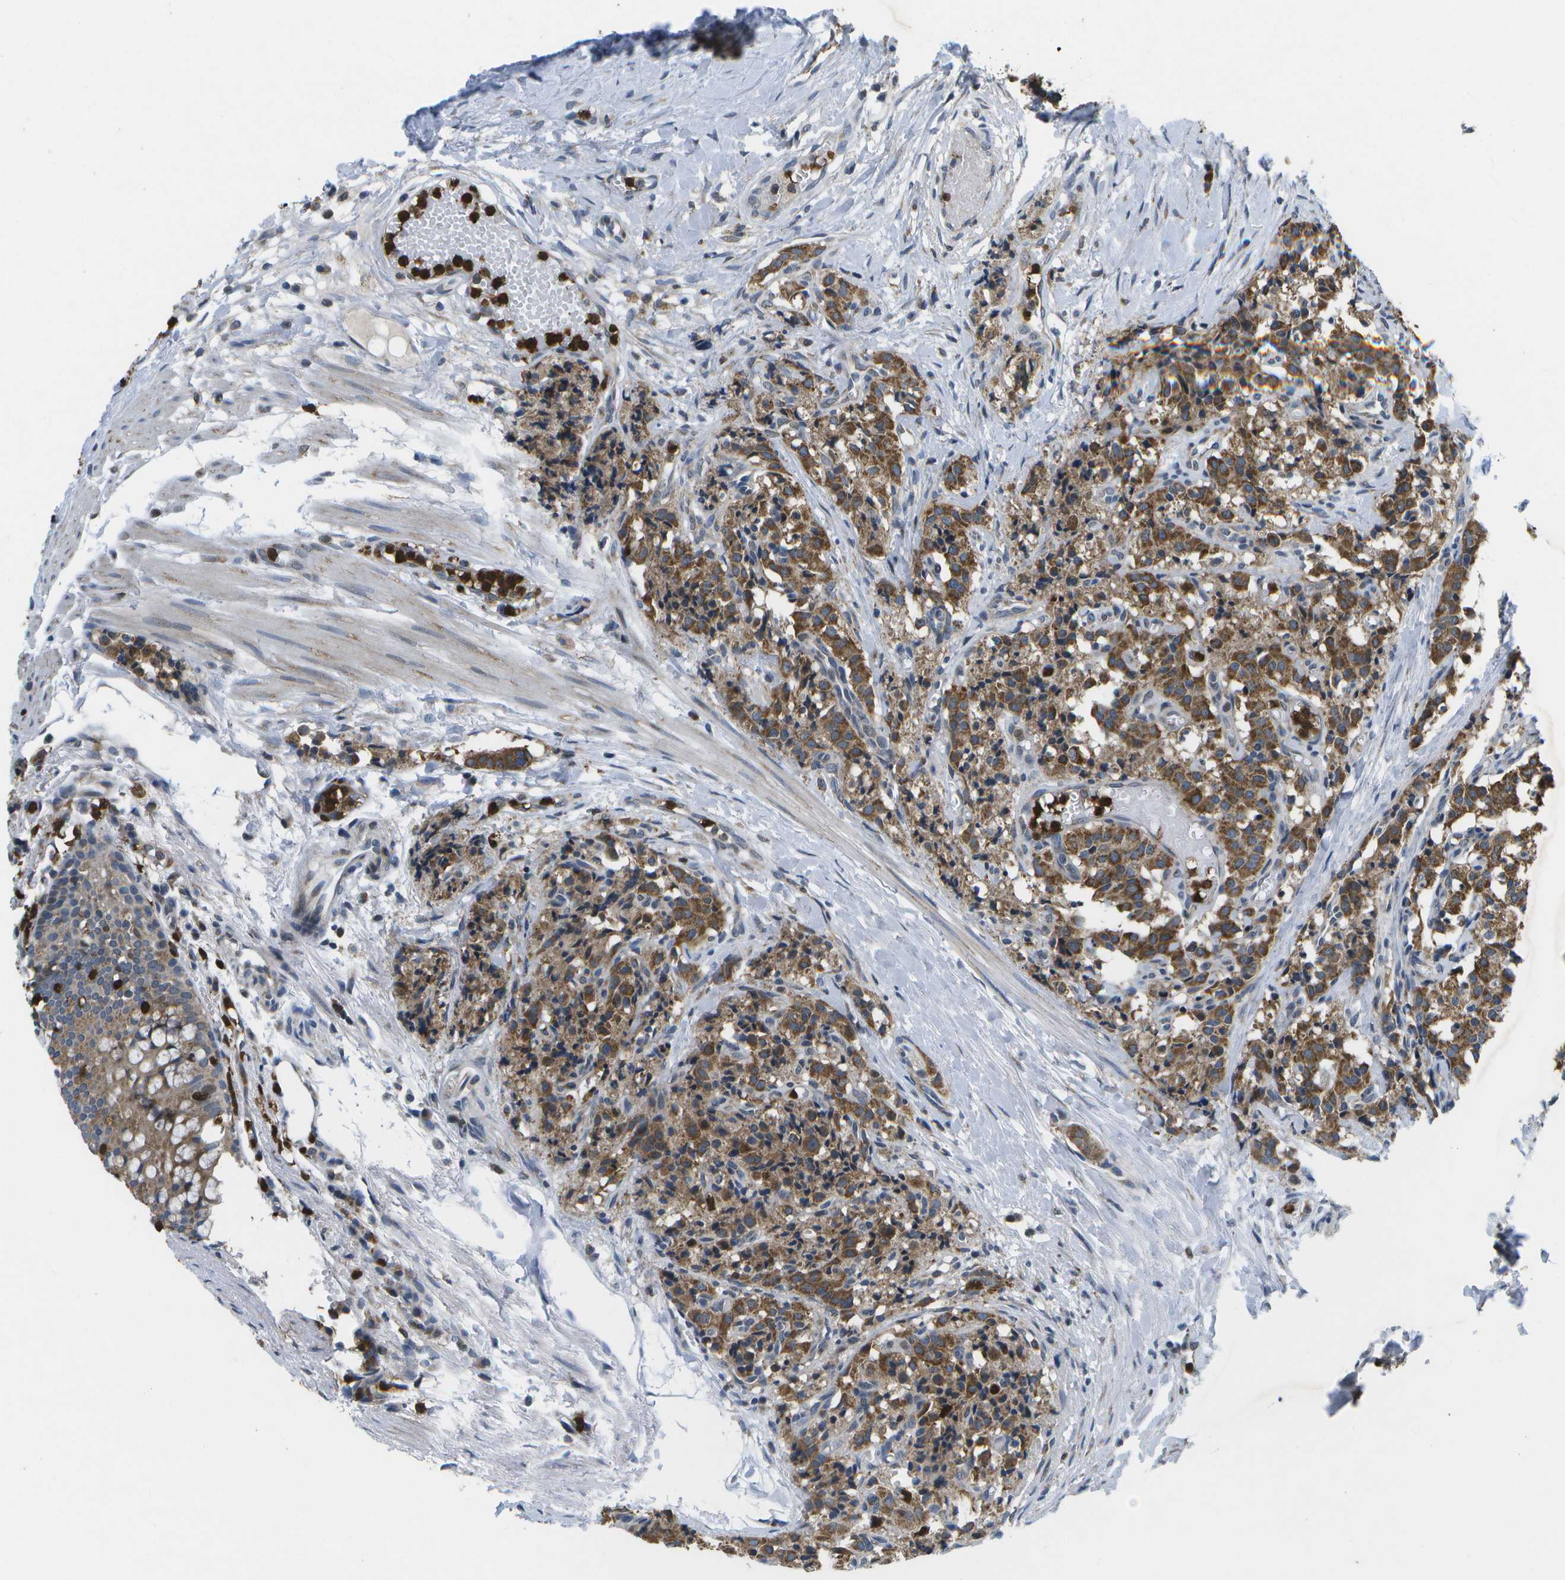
{"staining": {"intensity": "moderate", "quantity": ">75%", "location": "cytoplasmic/membranous"}, "tissue": "carcinoid", "cell_type": "Tumor cells", "image_type": "cancer", "snomed": [{"axis": "morphology", "description": "Carcinoid, malignant, NOS"}, {"axis": "topography", "description": "Lung"}], "caption": "Immunohistochemical staining of human carcinoid shows medium levels of moderate cytoplasmic/membranous protein positivity in approximately >75% of tumor cells. (DAB (3,3'-diaminobenzidine) = brown stain, brightfield microscopy at high magnification).", "gene": "GALNT15", "patient": {"sex": "male", "age": 30}}